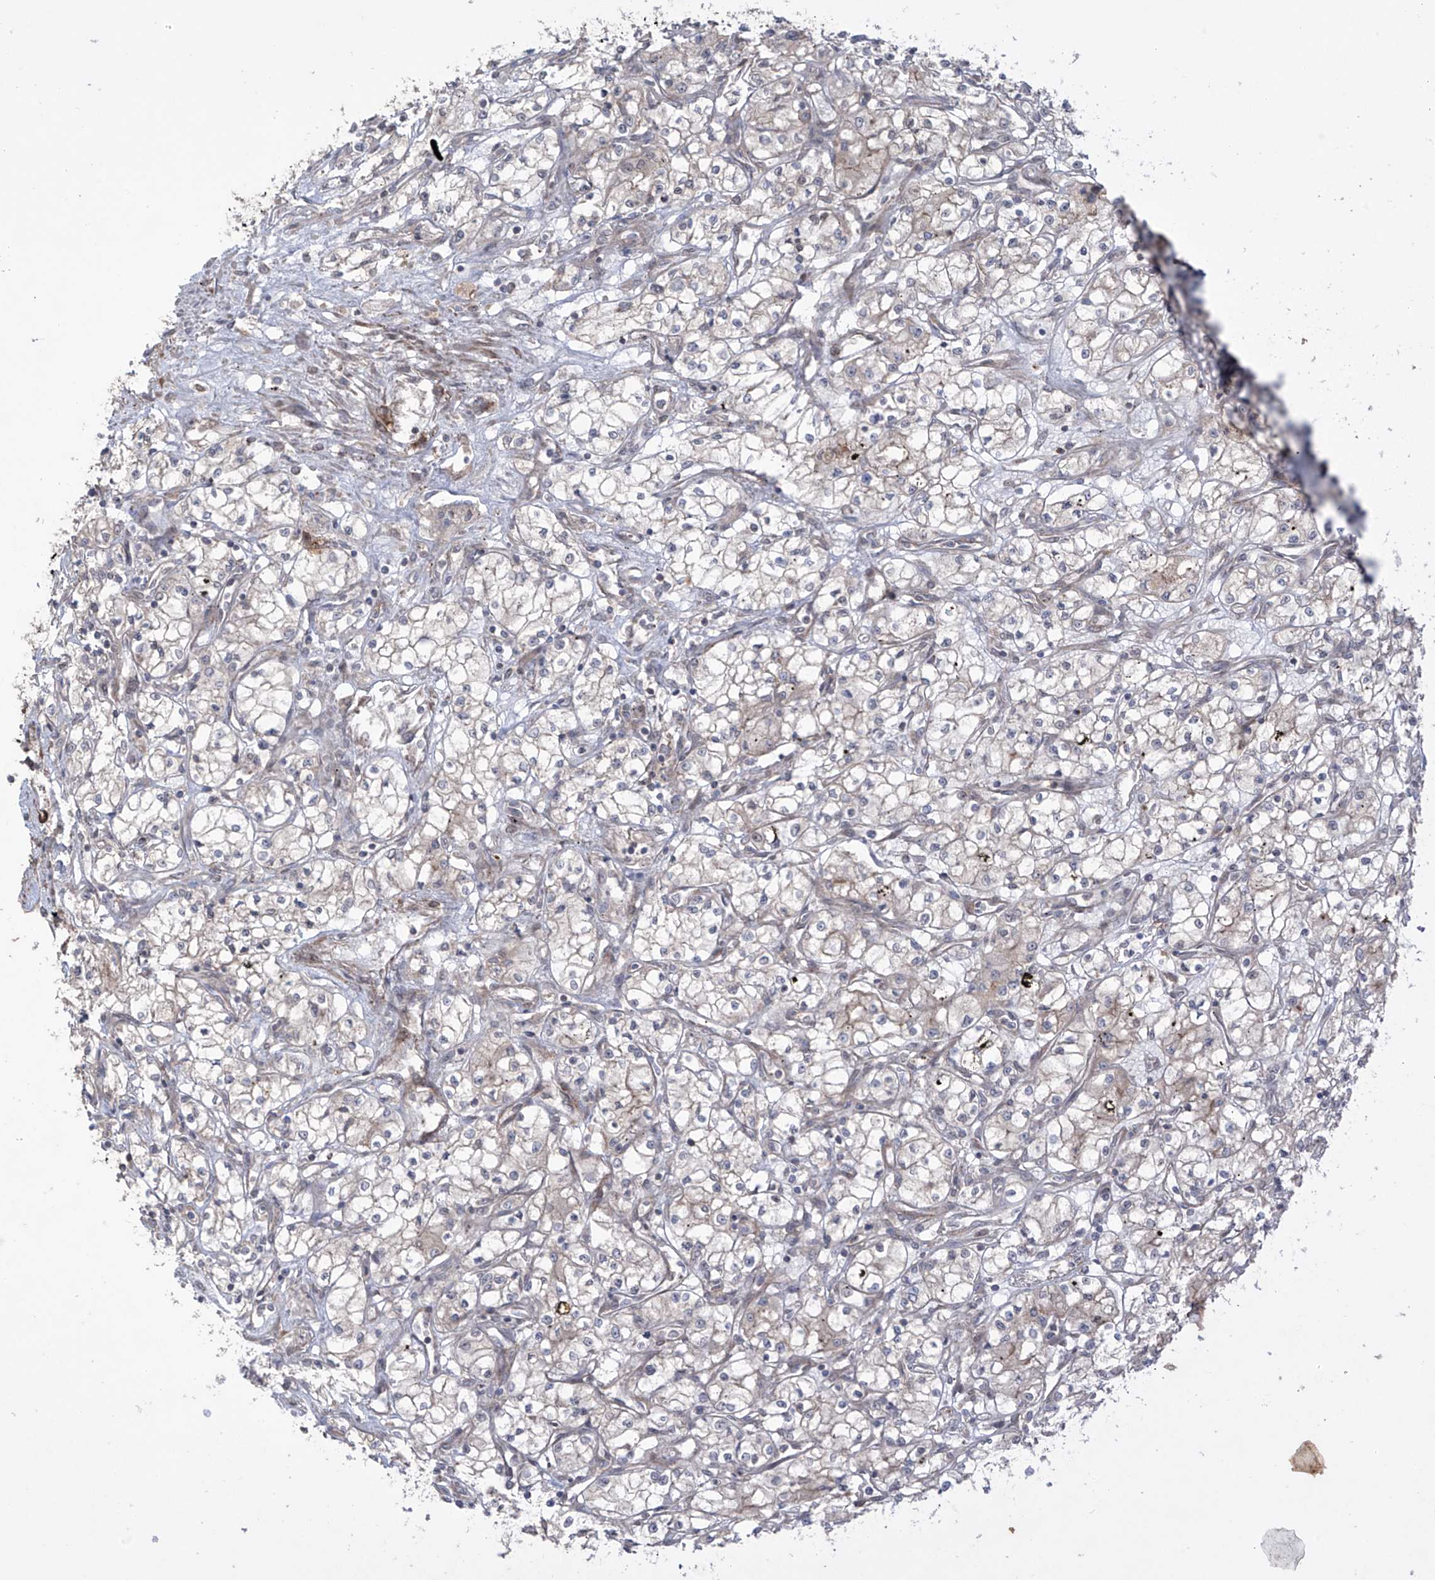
{"staining": {"intensity": "negative", "quantity": "none", "location": "none"}, "tissue": "renal cancer", "cell_type": "Tumor cells", "image_type": "cancer", "snomed": [{"axis": "morphology", "description": "Adenocarcinoma, NOS"}, {"axis": "topography", "description": "Kidney"}], "caption": "Tumor cells show no significant protein staining in renal adenocarcinoma.", "gene": "LRRC74A", "patient": {"sex": "male", "age": 59}}